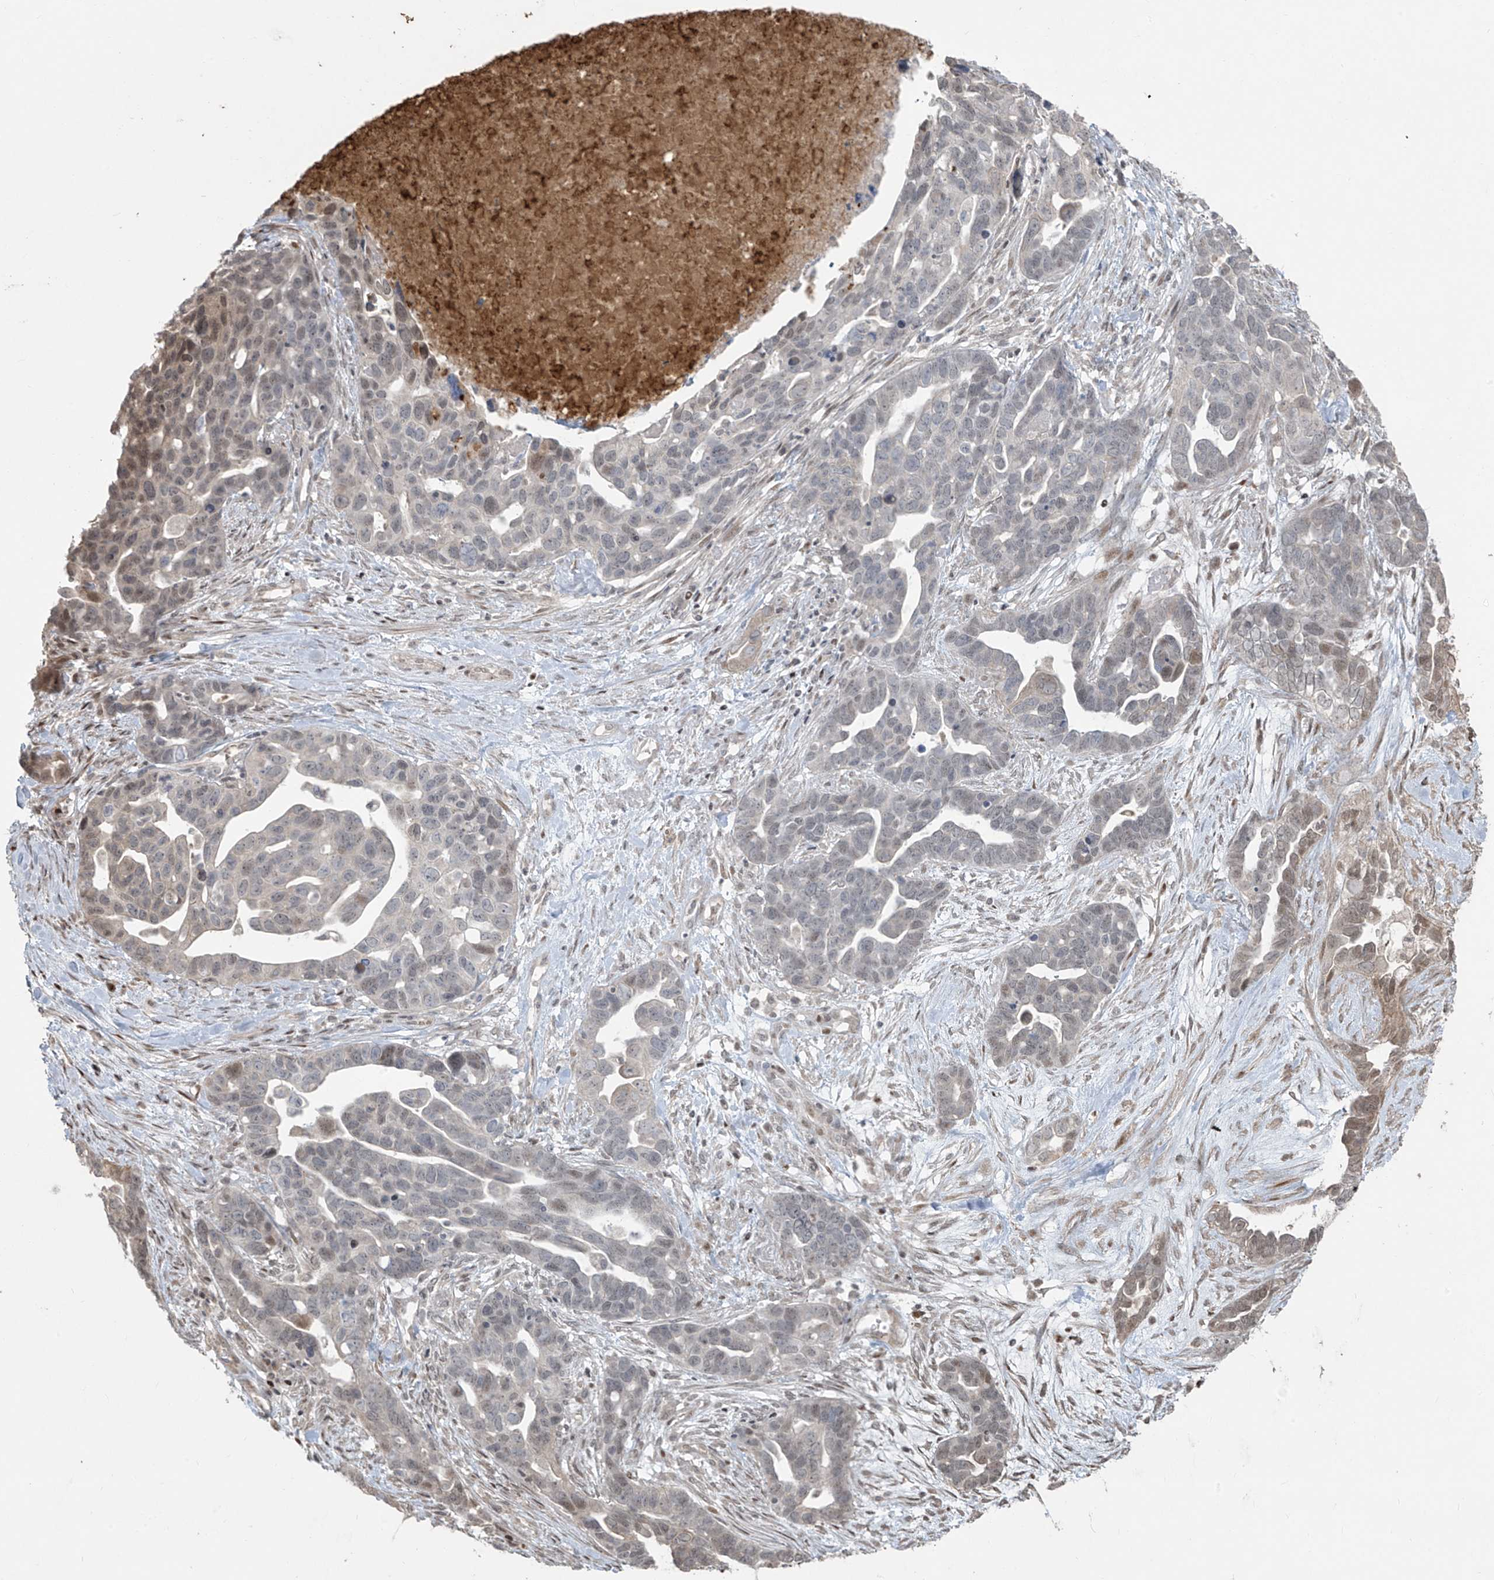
{"staining": {"intensity": "moderate", "quantity": "<25%", "location": "nuclear"}, "tissue": "ovarian cancer", "cell_type": "Tumor cells", "image_type": "cancer", "snomed": [{"axis": "morphology", "description": "Cystadenocarcinoma, serous, NOS"}, {"axis": "topography", "description": "Ovary"}], "caption": "Protein expression analysis of human ovarian serous cystadenocarcinoma reveals moderate nuclear expression in about <25% of tumor cells.", "gene": "TTC22", "patient": {"sex": "female", "age": 54}}